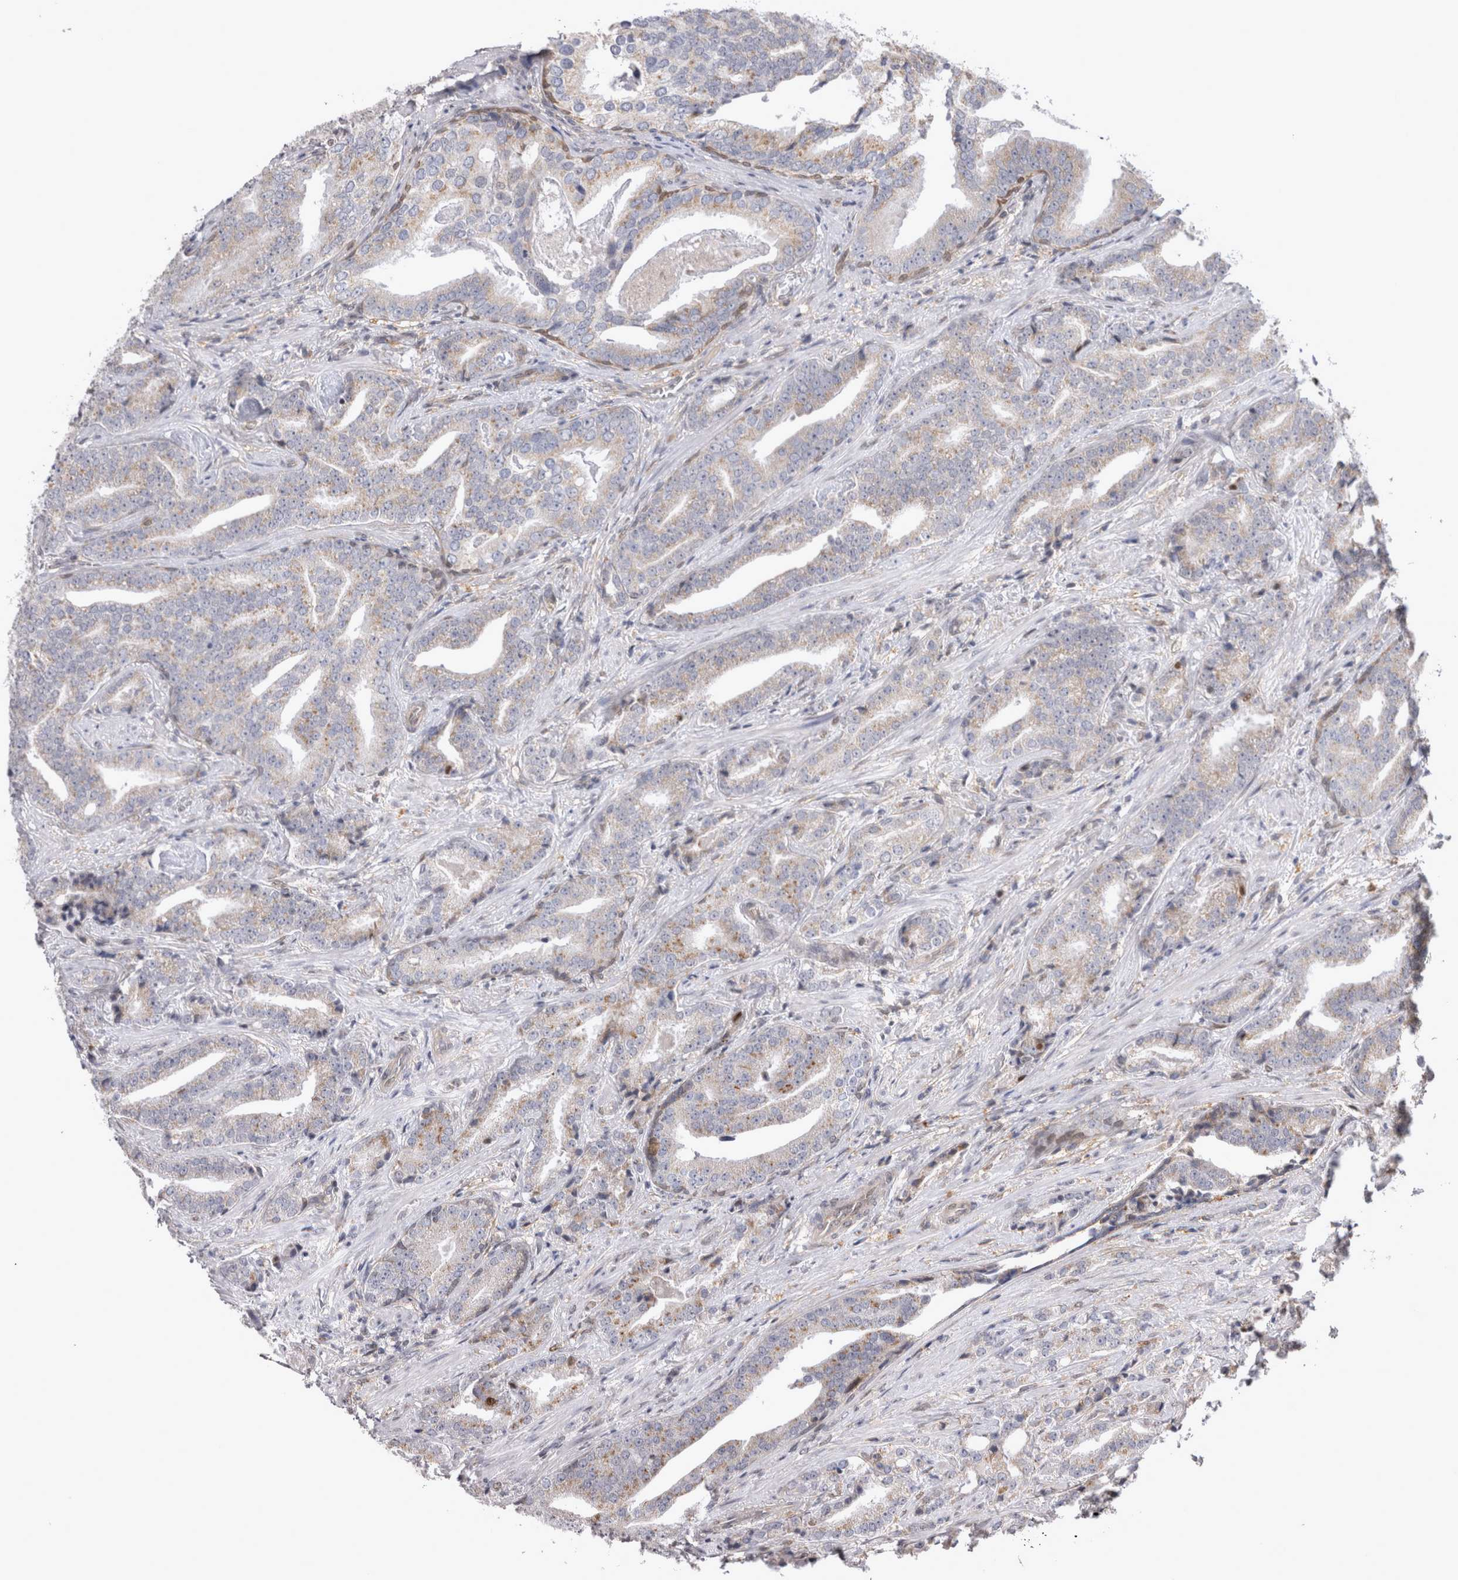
{"staining": {"intensity": "moderate", "quantity": "25%-75%", "location": "cytoplasmic/membranous"}, "tissue": "prostate cancer", "cell_type": "Tumor cells", "image_type": "cancer", "snomed": [{"axis": "morphology", "description": "Adenocarcinoma, Low grade"}, {"axis": "topography", "description": "Prostate"}], "caption": "This photomicrograph exhibits IHC staining of prostate cancer (adenocarcinoma (low-grade)), with medium moderate cytoplasmic/membranous positivity in approximately 25%-75% of tumor cells.", "gene": "CHIC2", "patient": {"sex": "male", "age": 67}}